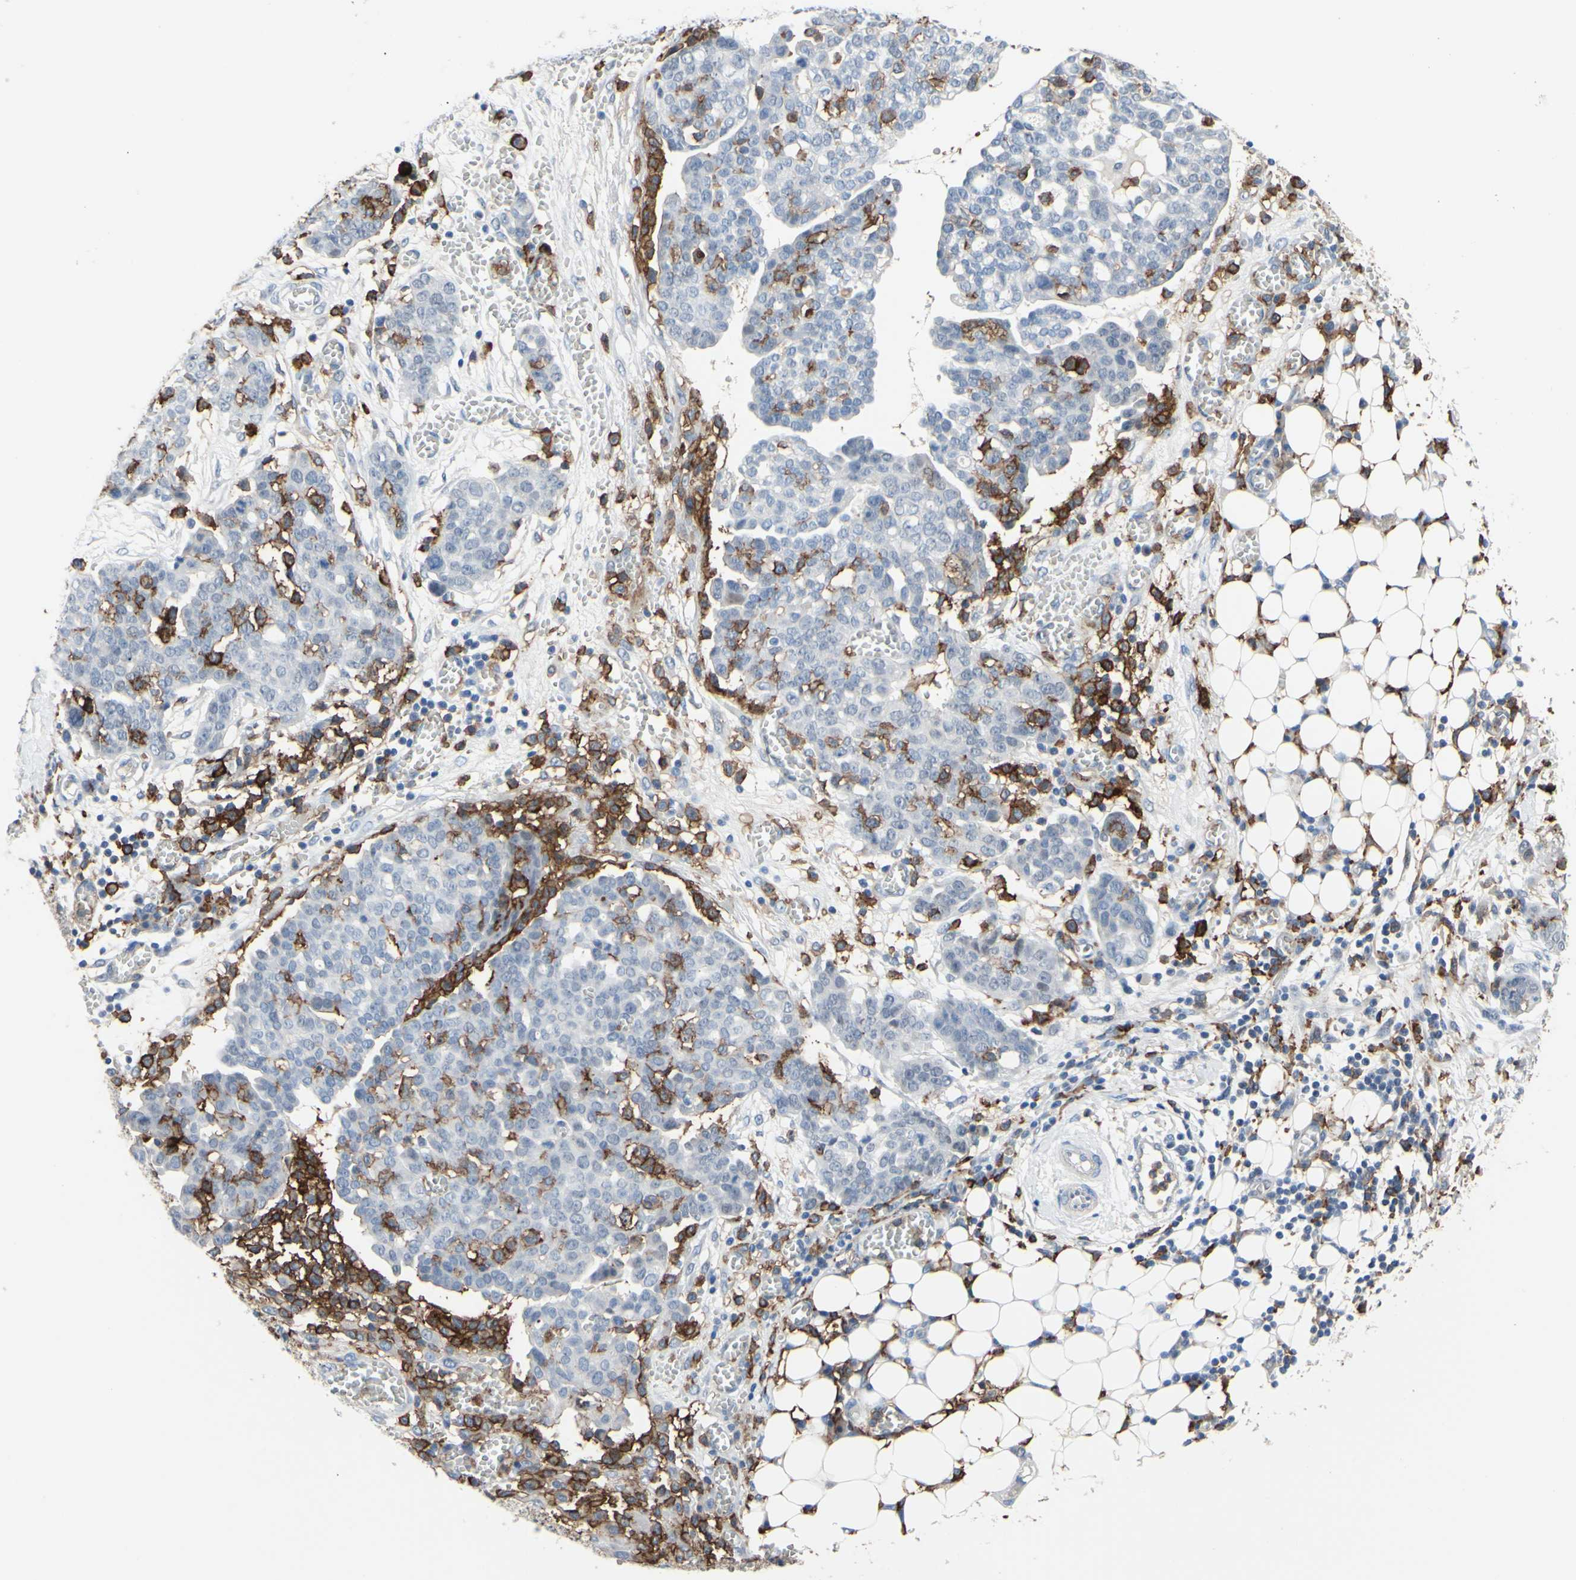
{"staining": {"intensity": "negative", "quantity": "none", "location": "none"}, "tissue": "ovarian cancer", "cell_type": "Tumor cells", "image_type": "cancer", "snomed": [{"axis": "morphology", "description": "Cystadenocarcinoma, serous, NOS"}, {"axis": "topography", "description": "Soft tissue"}, {"axis": "topography", "description": "Ovary"}], "caption": "Human ovarian cancer stained for a protein using immunohistochemistry (IHC) reveals no positivity in tumor cells.", "gene": "FCGR2A", "patient": {"sex": "female", "age": 57}}